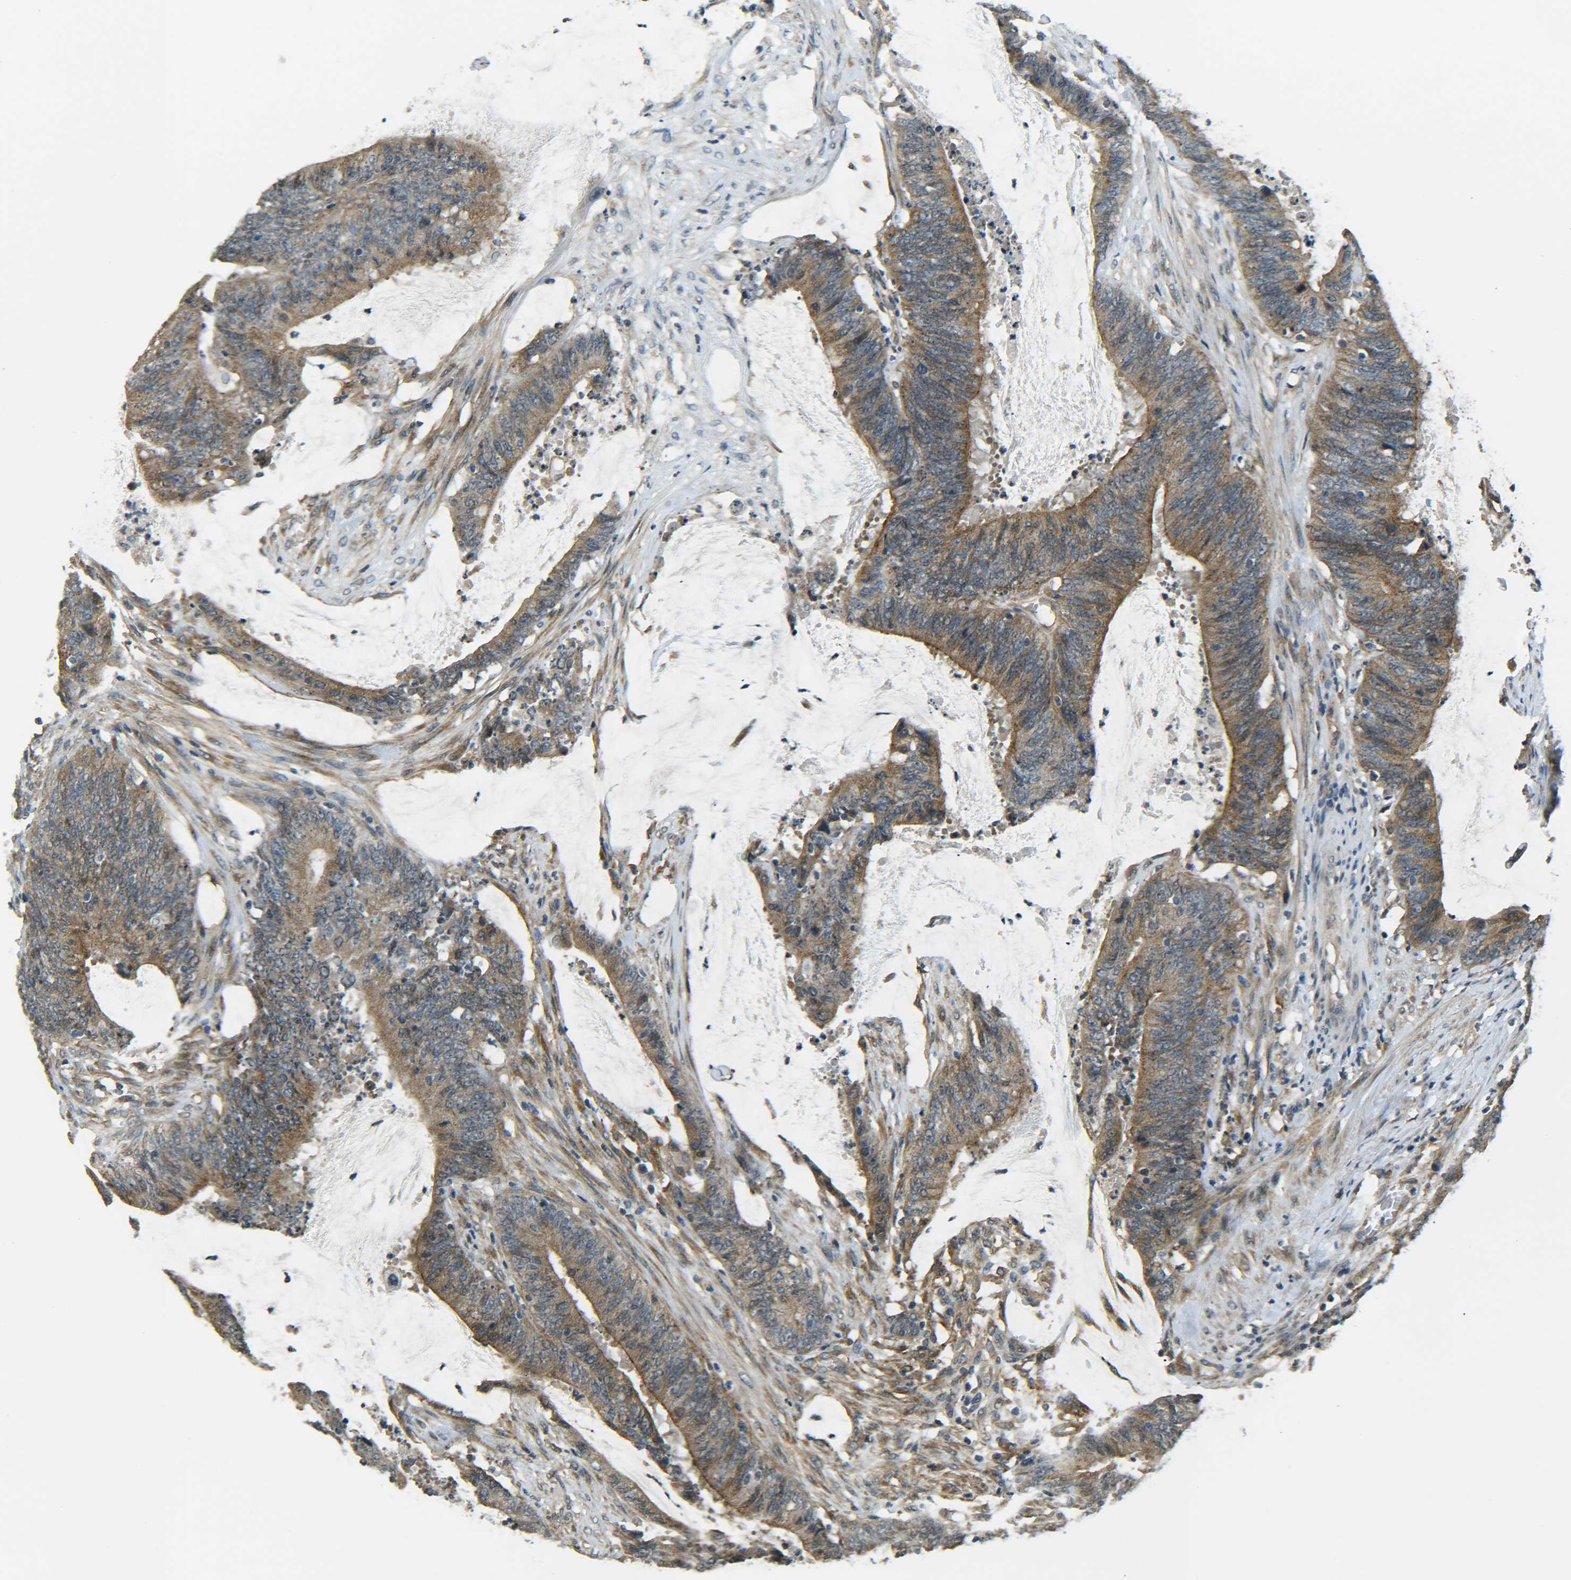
{"staining": {"intensity": "moderate", "quantity": ">75%", "location": "cytoplasmic/membranous"}, "tissue": "colorectal cancer", "cell_type": "Tumor cells", "image_type": "cancer", "snomed": [{"axis": "morphology", "description": "Adenocarcinoma, NOS"}, {"axis": "topography", "description": "Rectum"}], "caption": "IHC of colorectal cancer displays medium levels of moderate cytoplasmic/membranous positivity in about >75% of tumor cells. The protein of interest is stained brown, and the nuclei are stained in blue (DAB IHC with brightfield microscopy, high magnification).", "gene": "DAB2", "patient": {"sex": "female", "age": 66}}